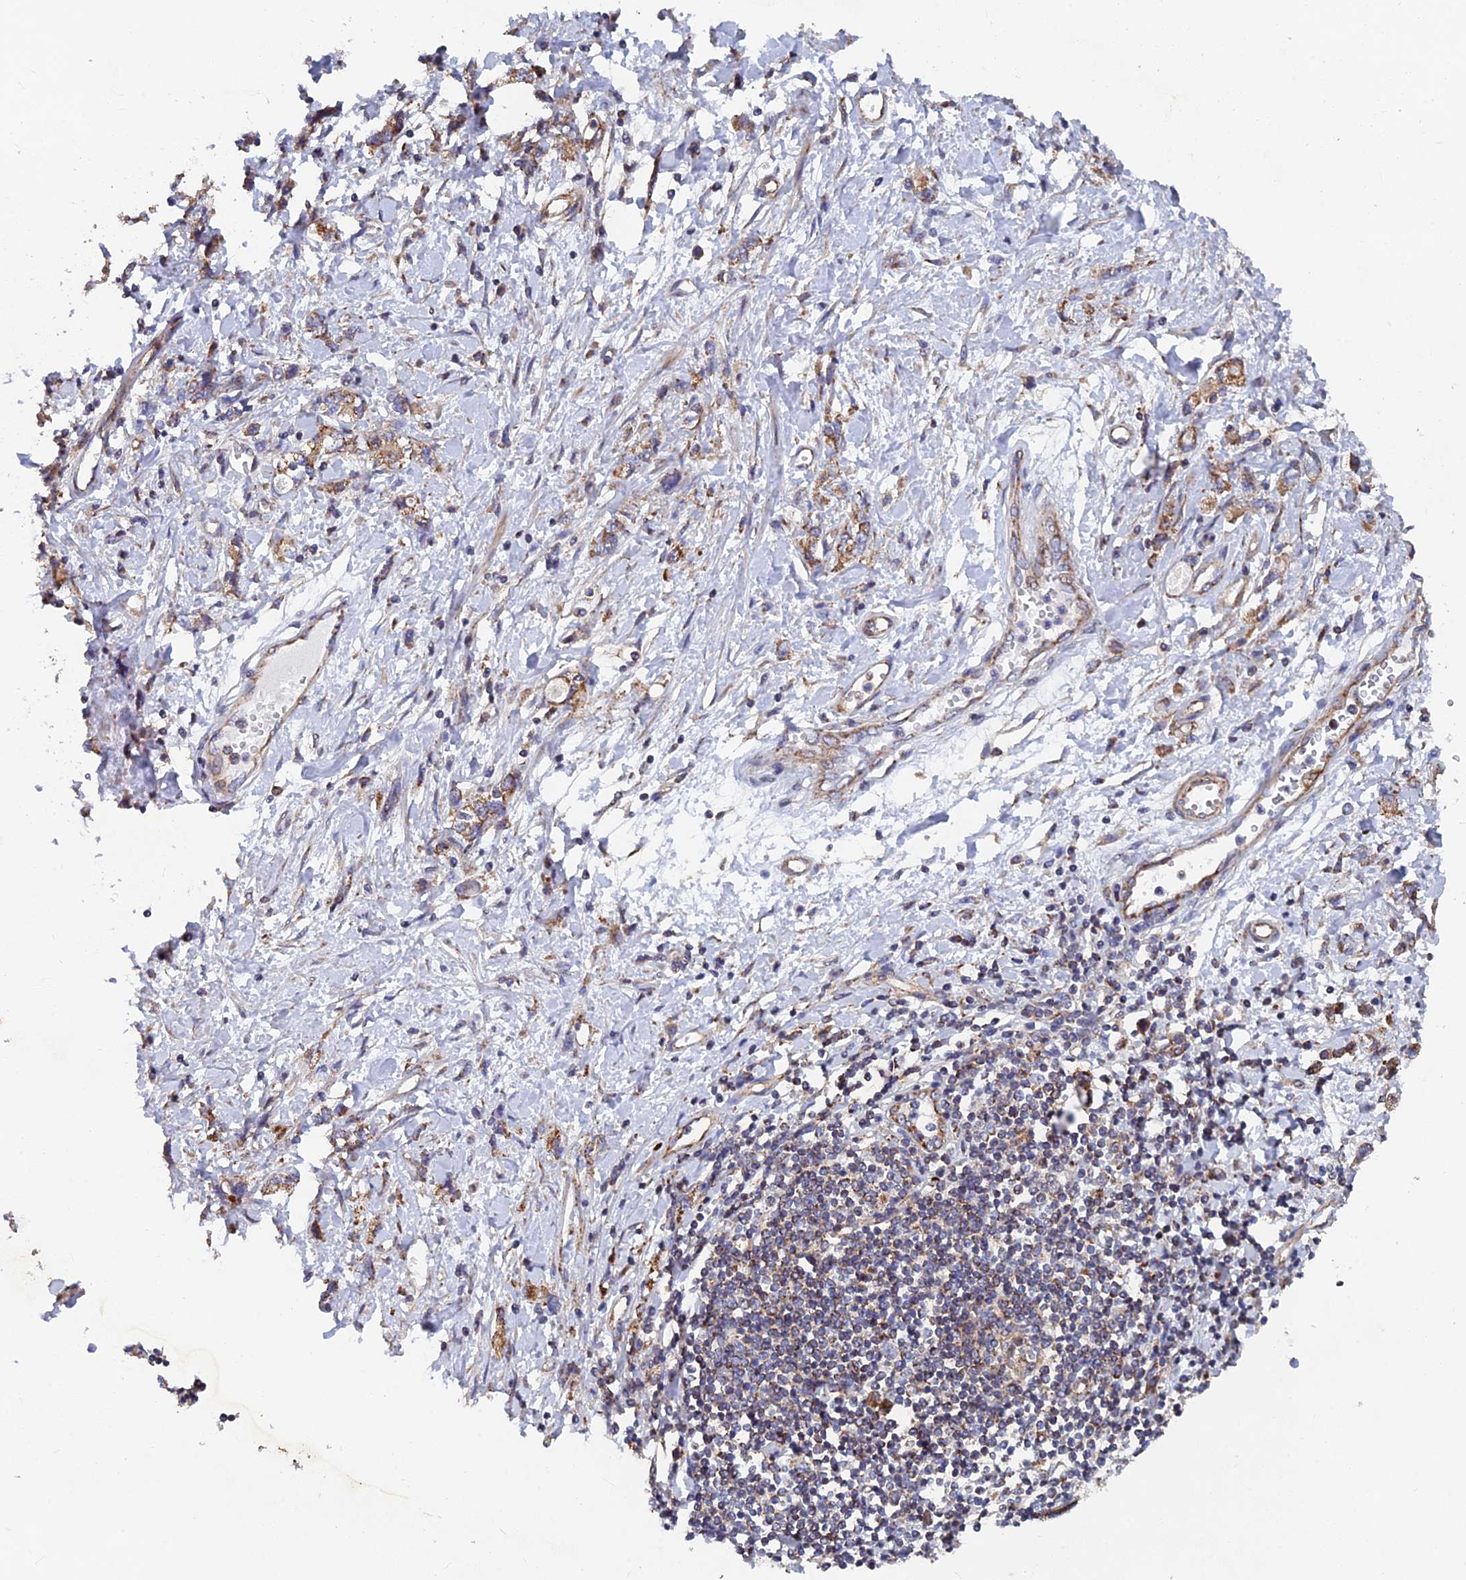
{"staining": {"intensity": "moderate", "quantity": ">75%", "location": "cytoplasmic/membranous"}, "tissue": "stomach cancer", "cell_type": "Tumor cells", "image_type": "cancer", "snomed": [{"axis": "morphology", "description": "Adenocarcinoma, NOS"}, {"axis": "topography", "description": "Stomach"}], "caption": "Immunohistochemistry photomicrograph of human stomach cancer (adenocarcinoma) stained for a protein (brown), which demonstrates medium levels of moderate cytoplasmic/membranous staining in about >75% of tumor cells.", "gene": "MRPS9", "patient": {"sex": "female", "age": 76}}